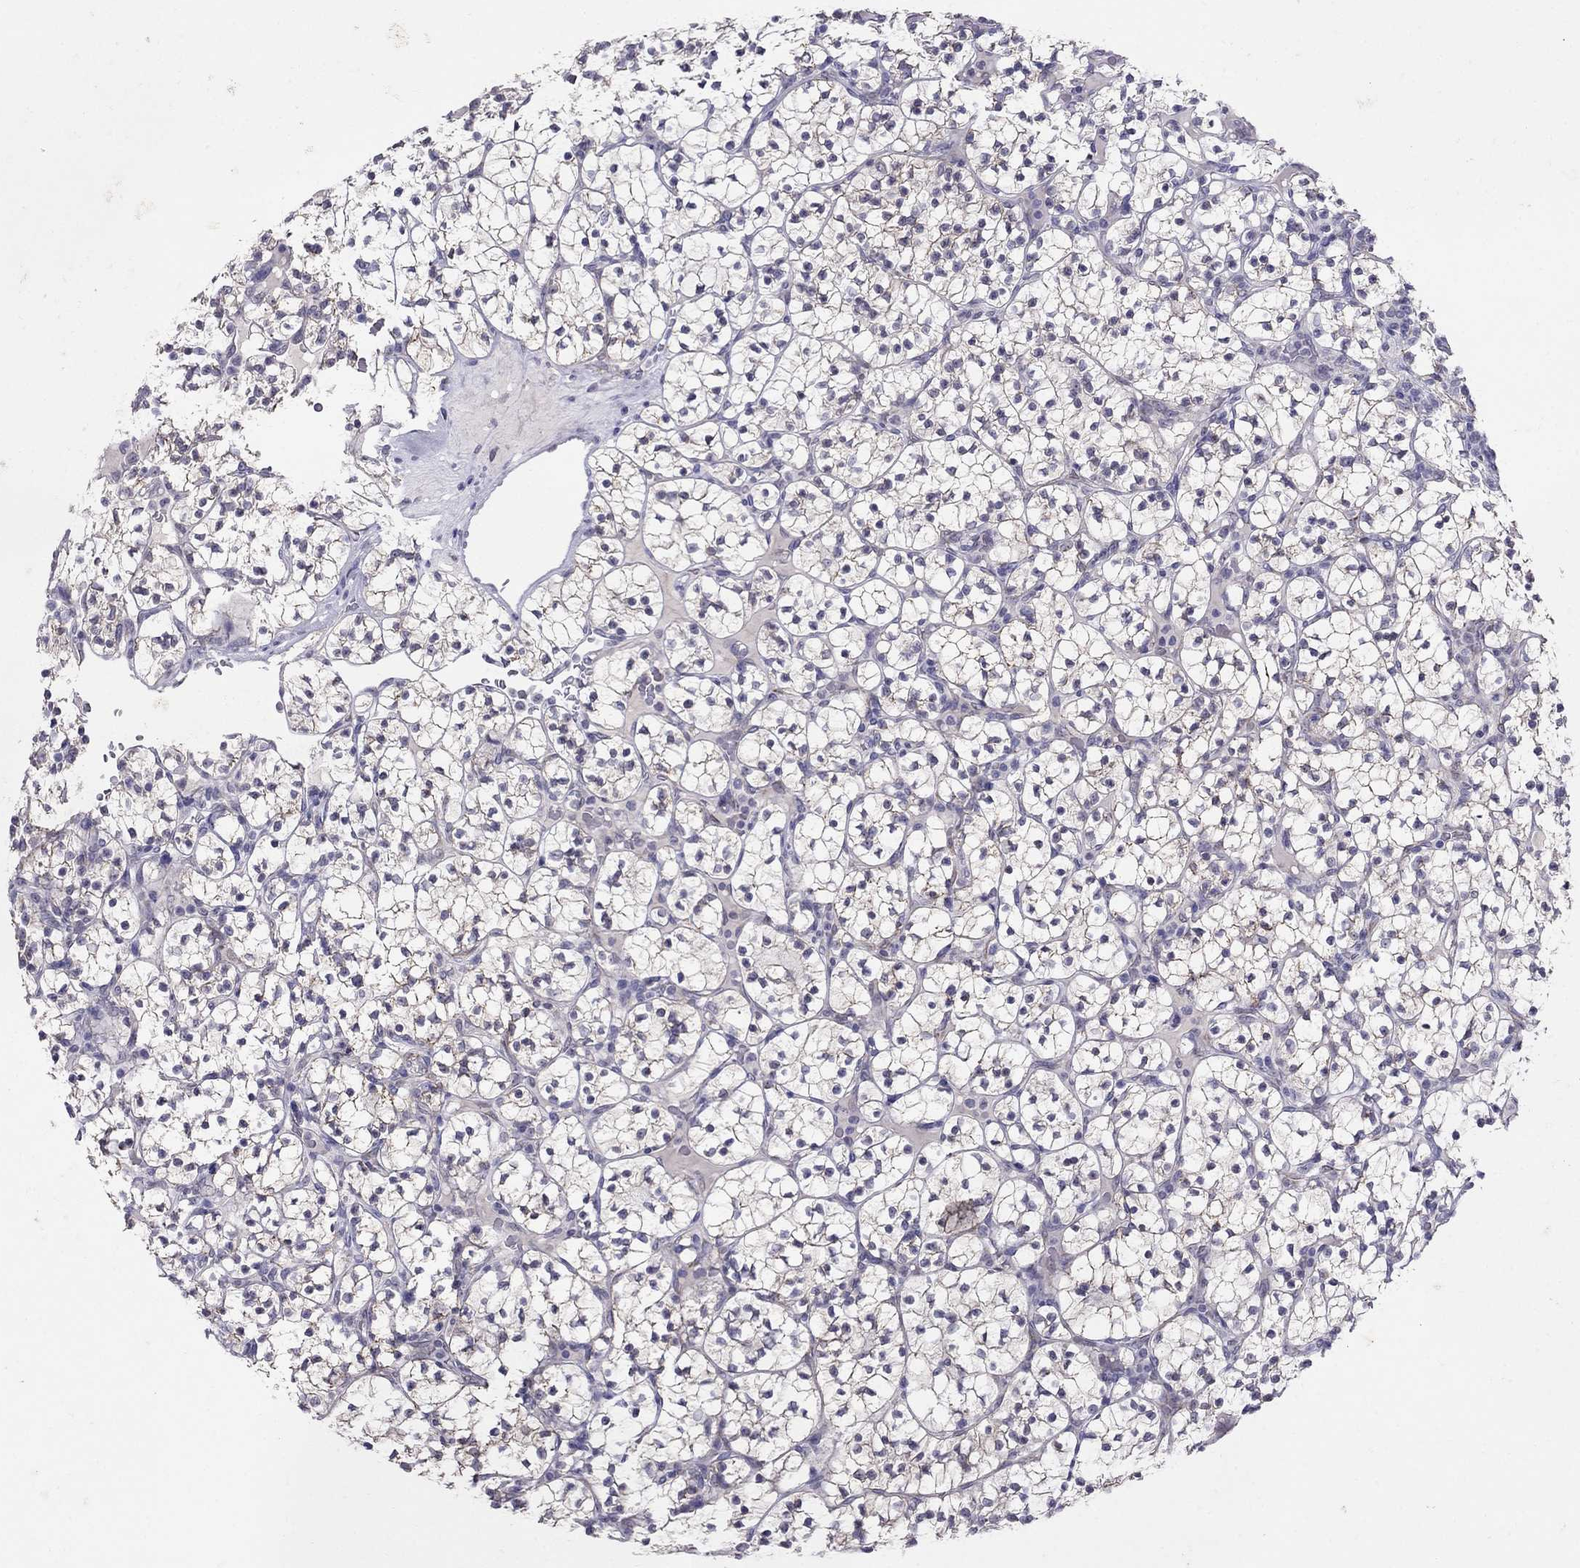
{"staining": {"intensity": "negative", "quantity": "none", "location": "none"}, "tissue": "renal cancer", "cell_type": "Tumor cells", "image_type": "cancer", "snomed": [{"axis": "morphology", "description": "Adenocarcinoma, NOS"}, {"axis": "topography", "description": "Kidney"}], "caption": "Adenocarcinoma (renal) stained for a protein using IHC exhibits no positivity tumor cells.", "gene": "MYO3B", "patient": {"sex": "female", "age": 89}}